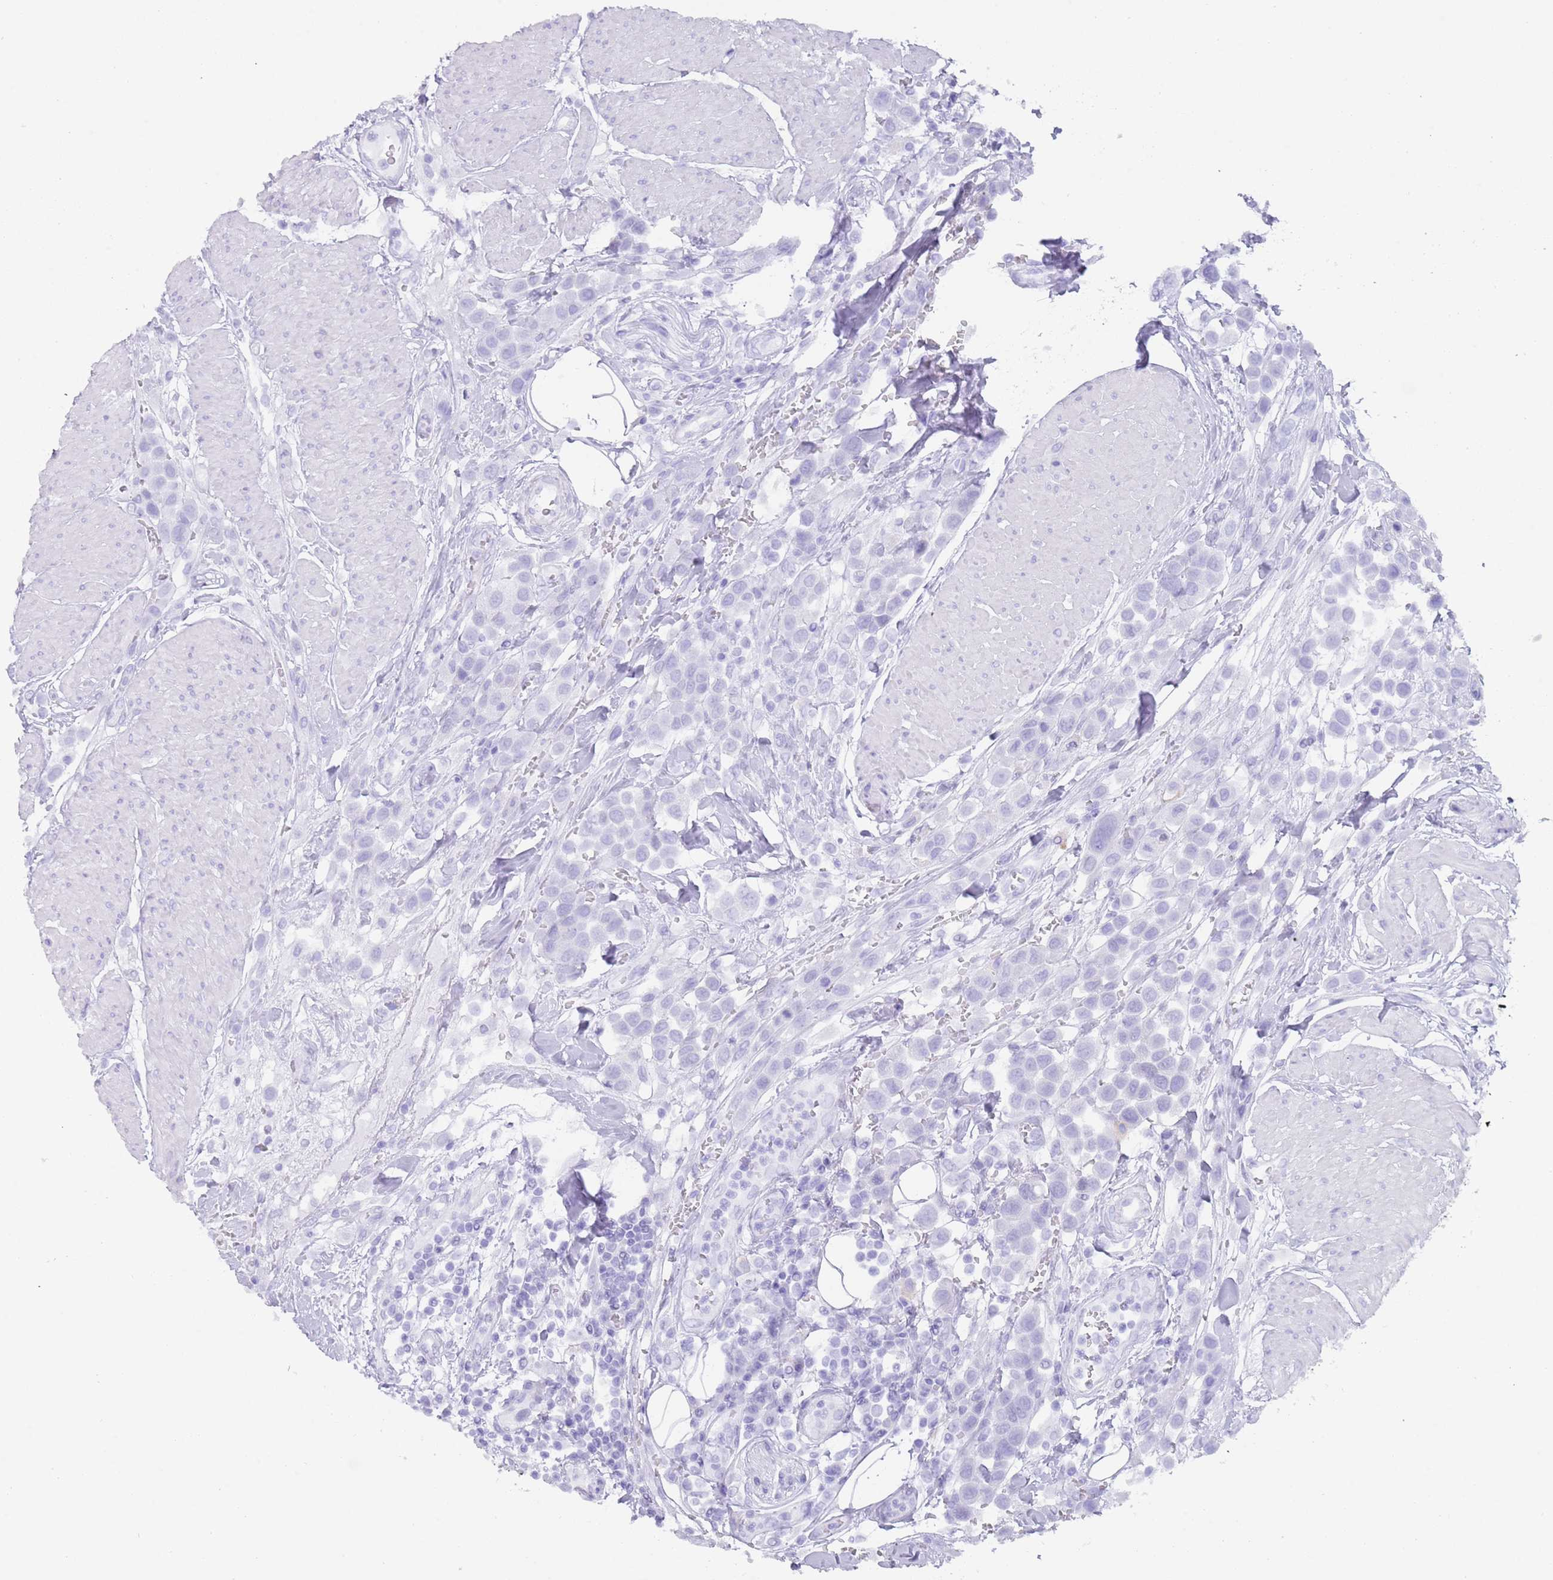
{"staining": {"intensity": "negative", "quantity": "none", "location": "none"}, "tissue": "urothelial cancer", "cell_type": "Tumor cells", "image_type": "cancer", "snomed": [{"axis": "morphology", "description": "Urothelial carcinoma, High grade"}, {"axis": "topography", "description": "Urinary bladder"}], "caption": "Immunohistochemistry (IHC) photomicrograph of high-grade urothelial carcinoma stained for a protein (brown), which demonstrates no expression in tumor cells.", "gene": "HDAC8", "patient": {"sex": "male", "age": 50}}